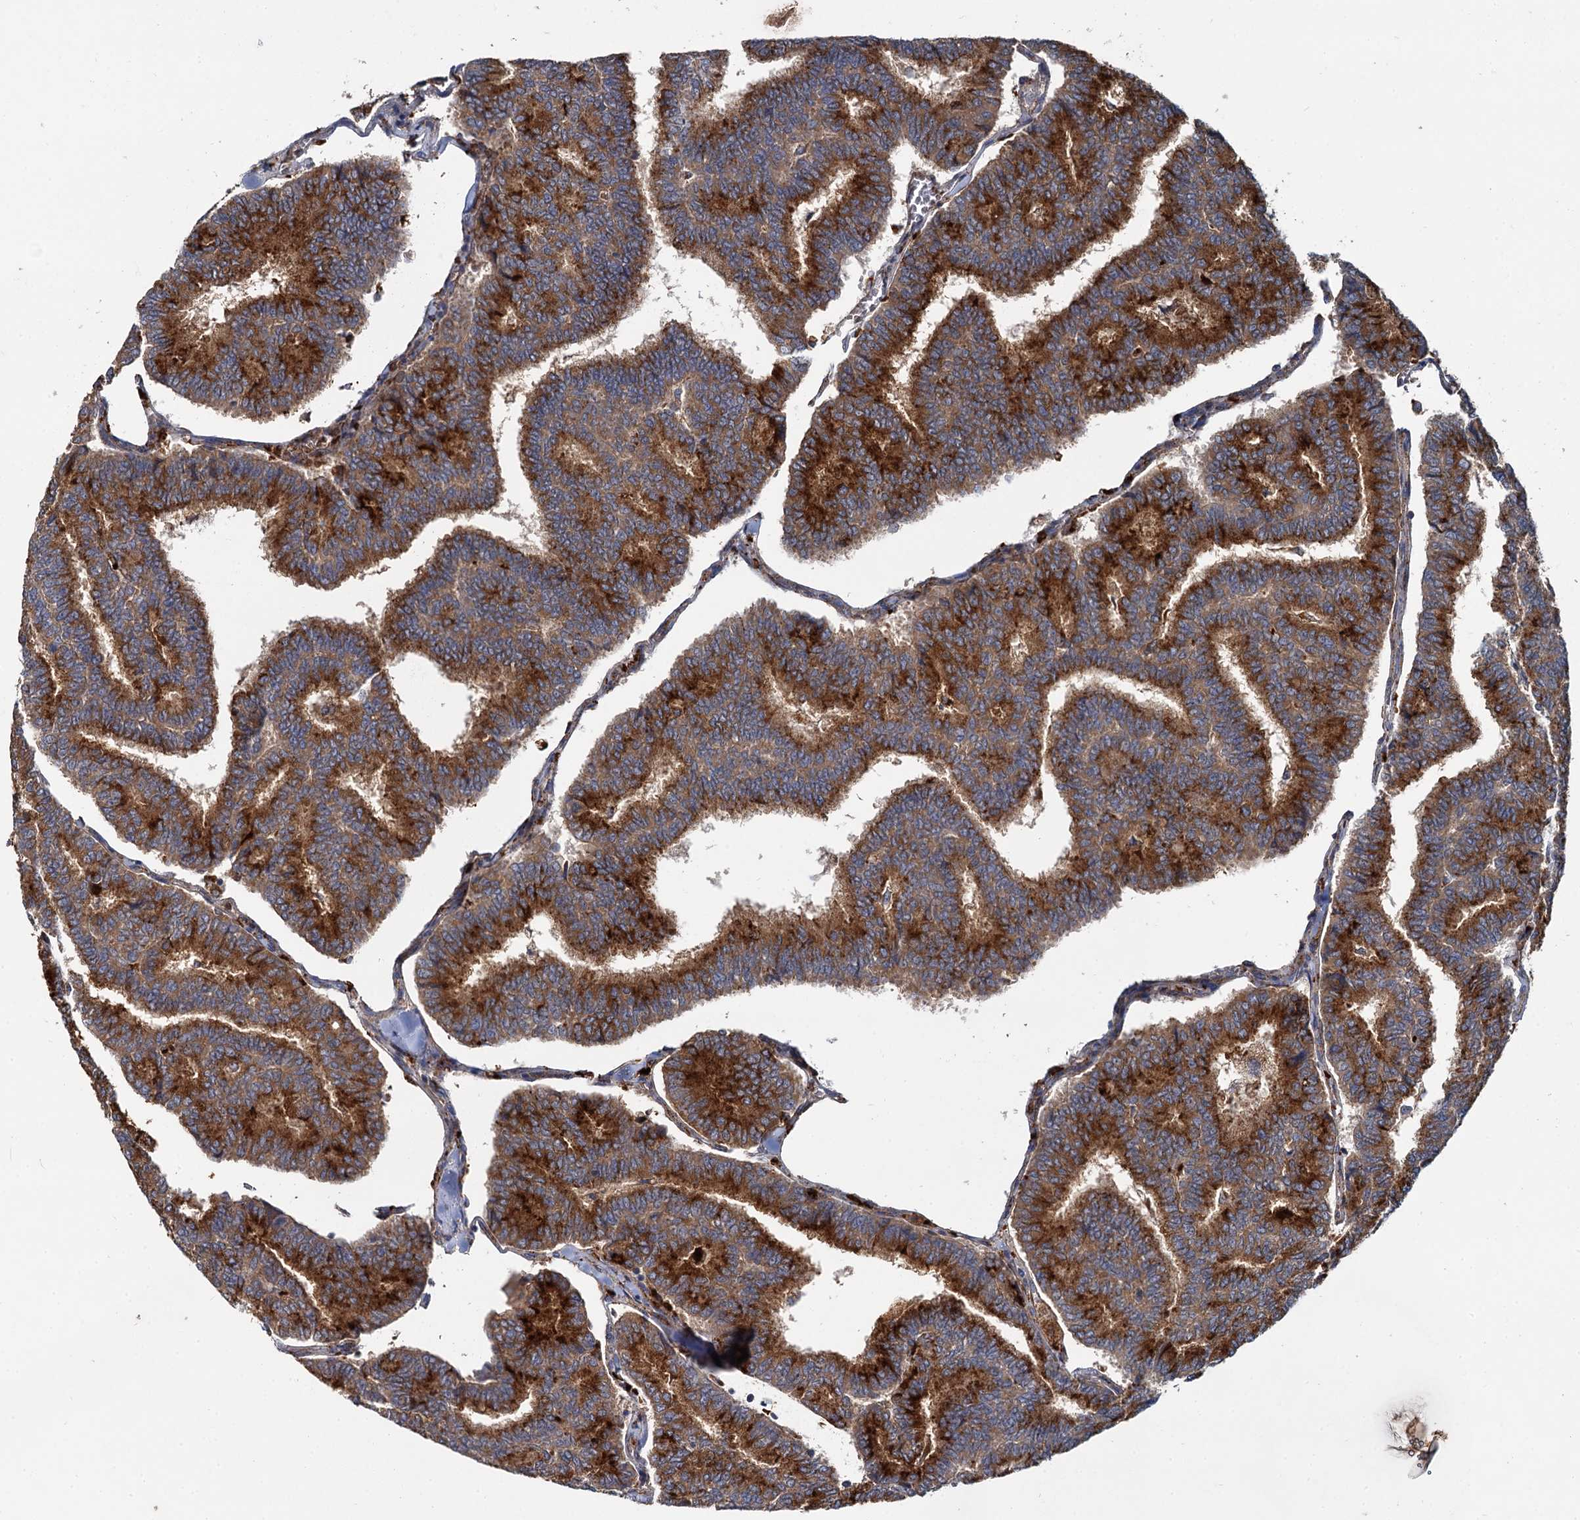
{"staining": {"intensity": "strong", "quantity": ">75%", "location": "cytoplasmic/membranous"}, "tissue": "thyroid cancer", "cell_type": "Tumor cells", "image_type": "cancer", "snomed": [{"axis": "morphology", "description": "Papillary adenocarcinoma, NOS"}, {"axis": "topography", "description": "Thyroid gland"}], "caption": "An image of papillary adenocarcinoma (thyroid) stained for a protein shows strong cytoplasmic/membranous brown staining in tumor cells.", "gene": "GBA1", "patient": {"sex": "female", "age": 35}}